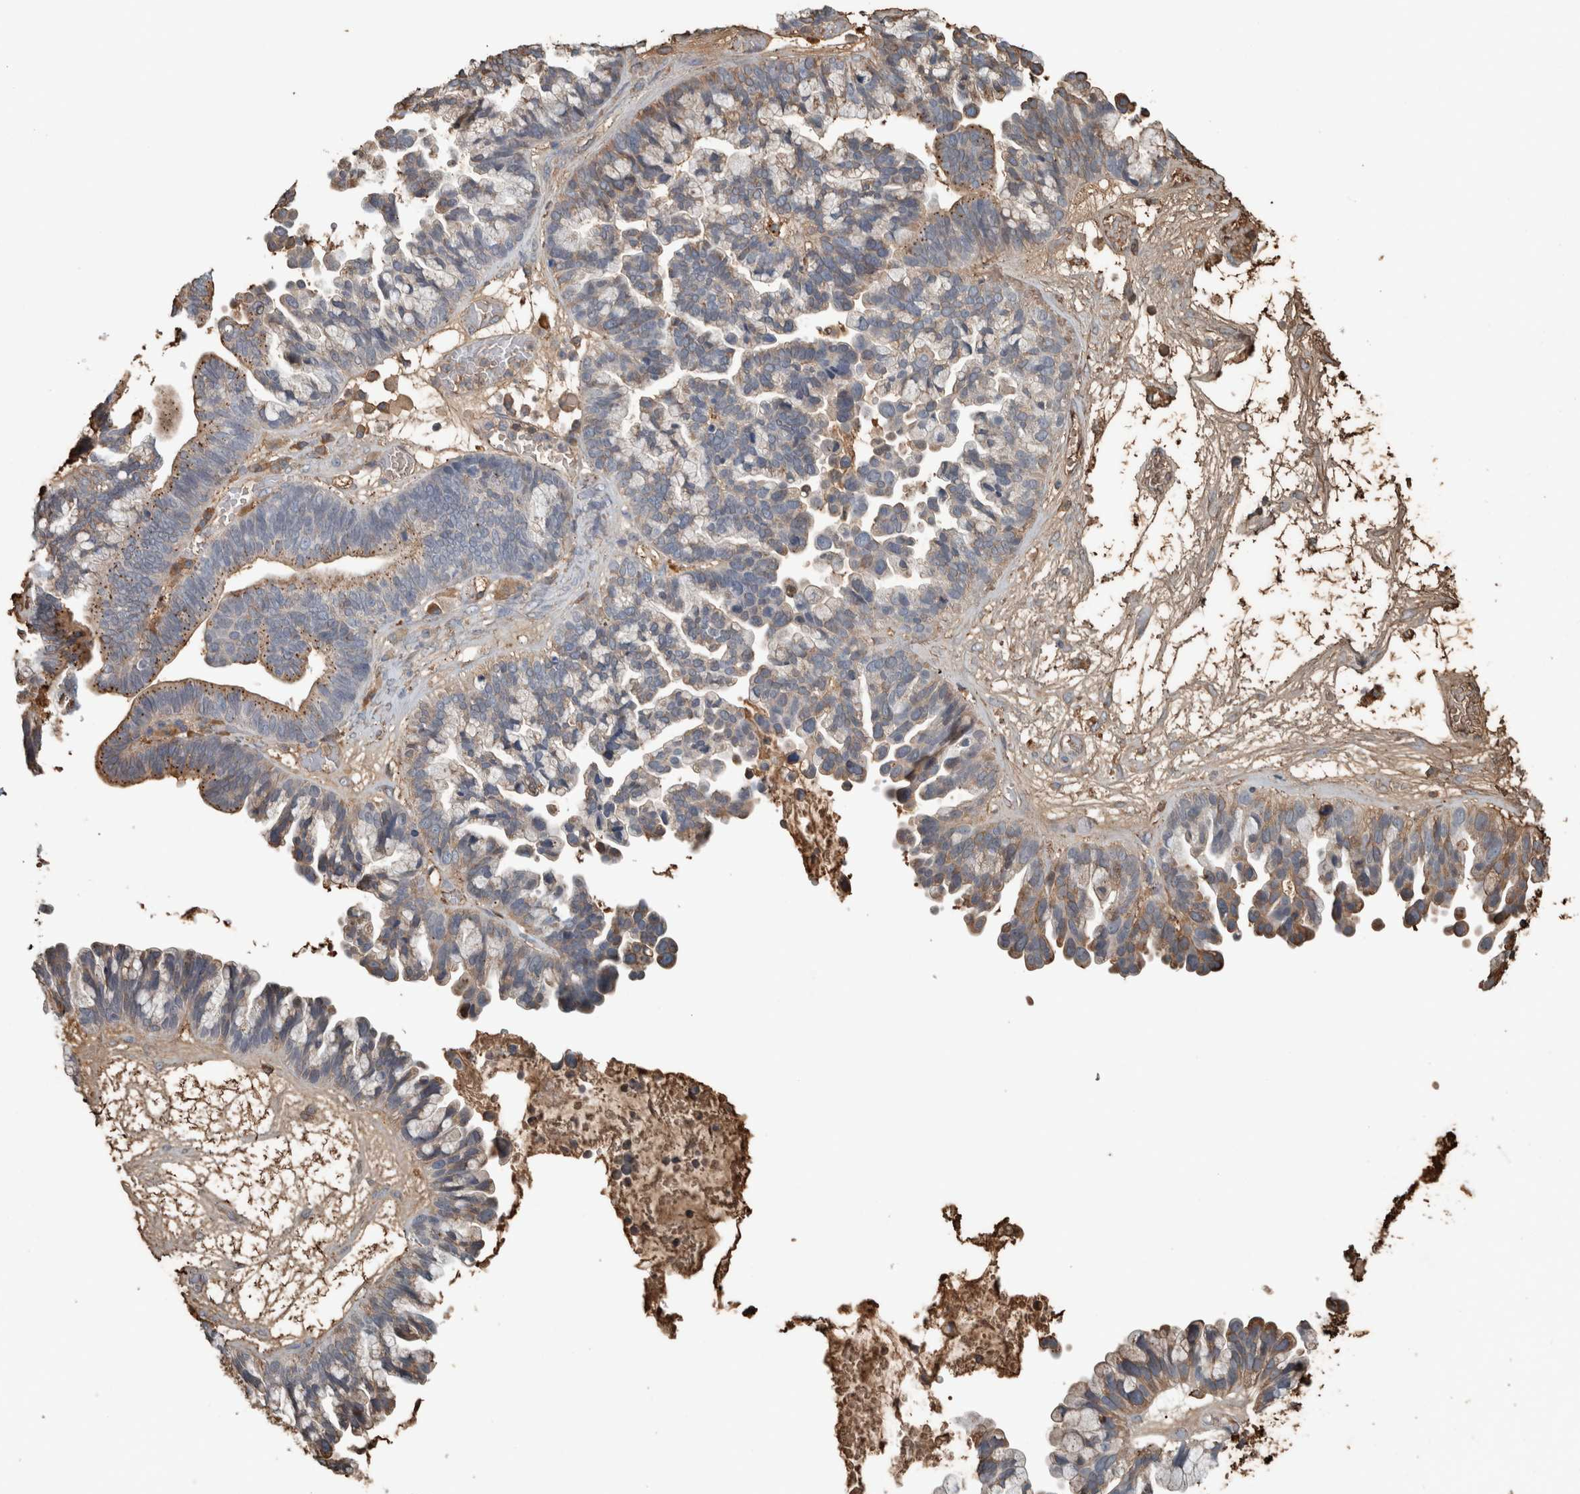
{"staining": {"intensity": "weak", "quantity": "25%-75%", "location": "cytoplasmic/membranous"}, "tissue": "ovarian cancer", "cell_type": "Tumor cells", "image_type": "cancer", "snomed": [{"axis": "morphology", "description": "Cystadenocarcinoma, serous, NOS"}, {"axis": "topography", "description": "Ovary"}], "caption": "Tumor cells exhibit weak cytoplasmic/membranous positivity in about 25%-75% of cells in ovarian serous cystadenocarcinoma.", "gene": "USP34", "patient": {"sex": "female", "age": 56}}